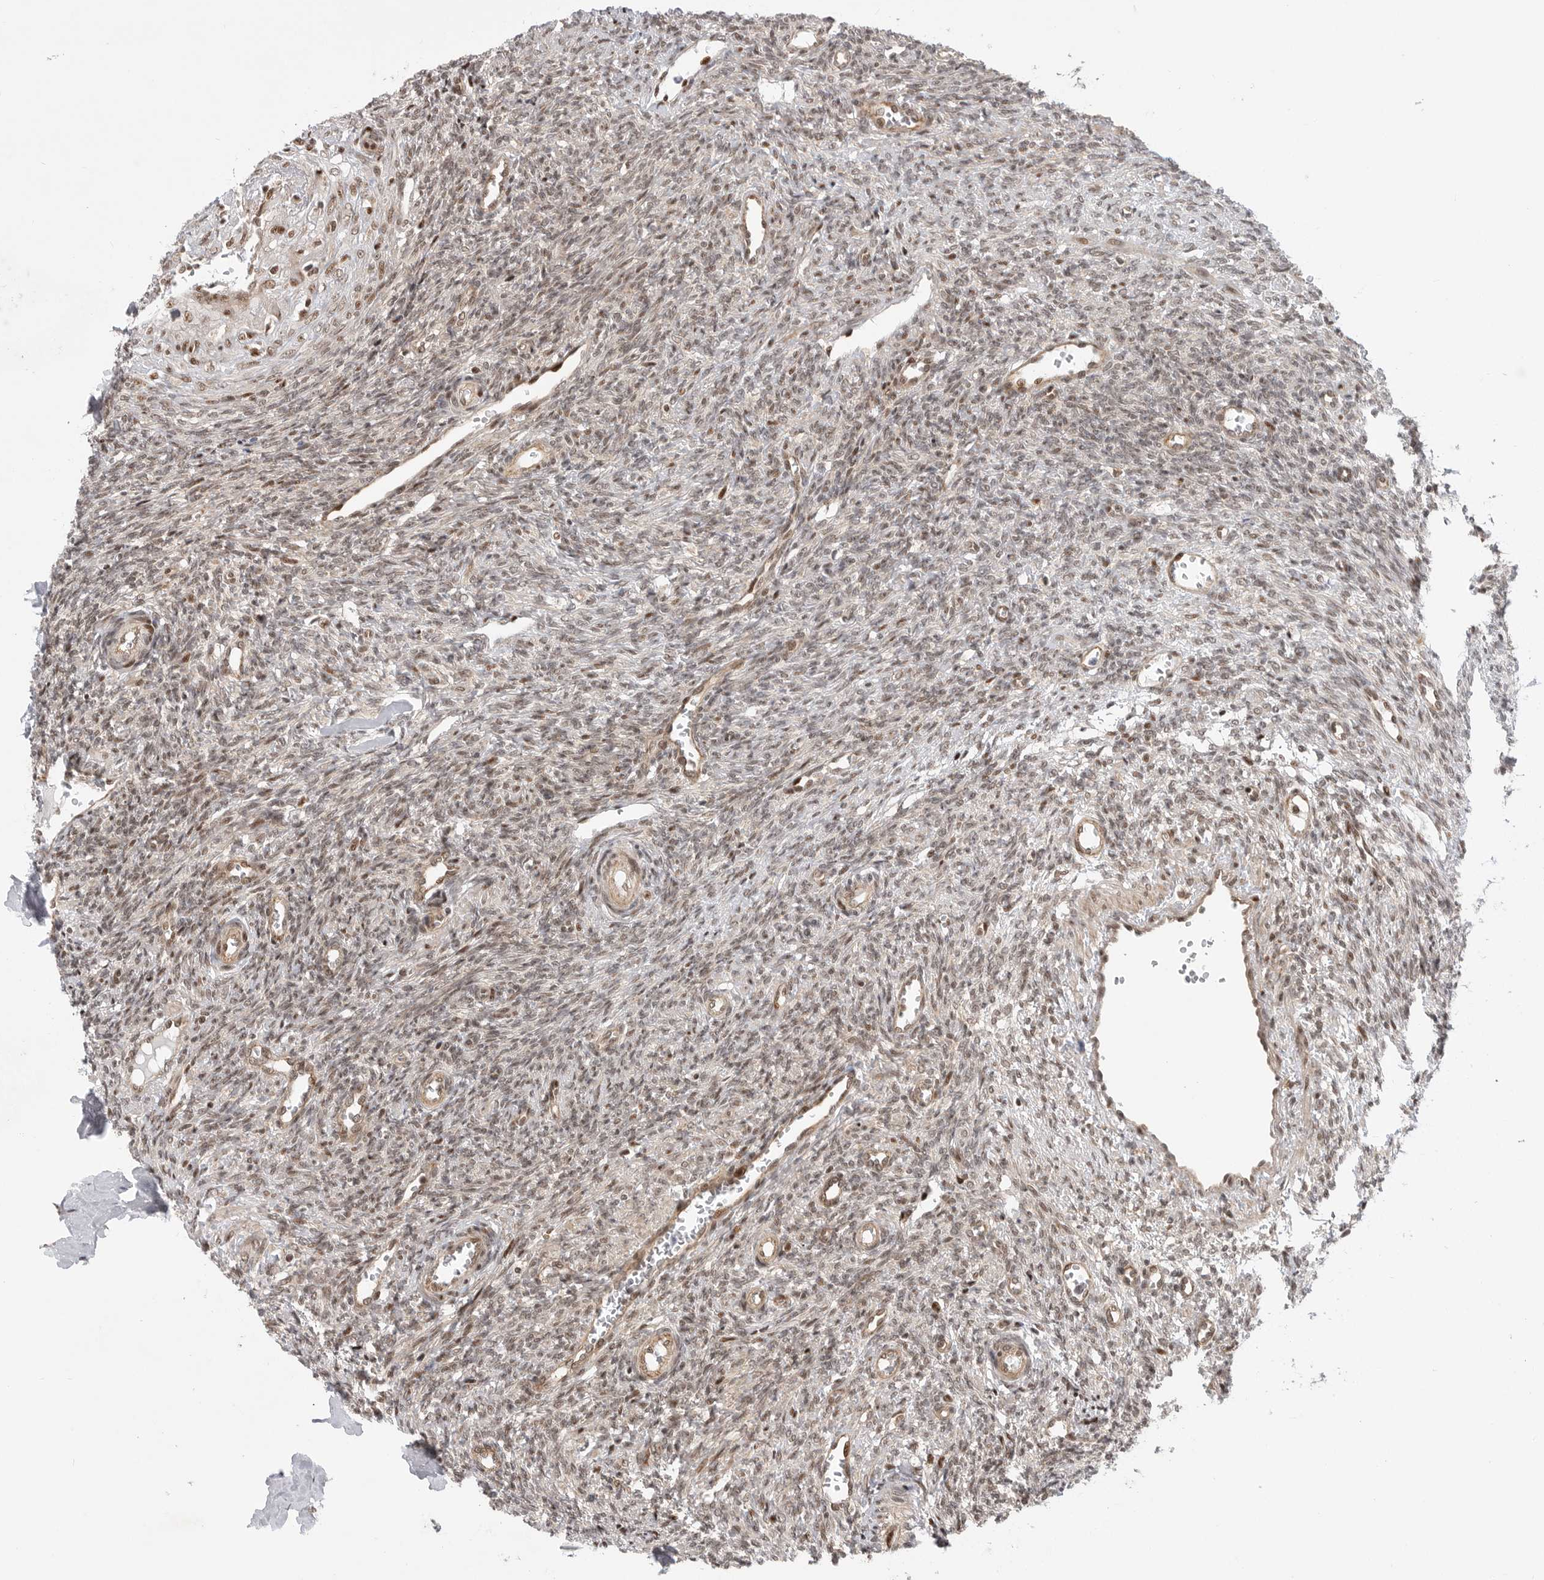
{"staining": {"intensity": "weak", "quantity": "25%-75%", "location": "nuclear"}, "tissue": "ovary", "cell_type": "Ovarian stroma cells", "image_type": "normal", "snomed": [{"axis": "morphology", "description": "Normal tissue, NOS"}, {"axis": "topography", "description": "Ovary"}], "caption": "Immunohistochemistry (IHC) photomicrograph of unremarkable ovary: ovary stained using IHC exhibits low levels of weak protein expression localized specifically in the nuclear of ovarian stroma cells, appearing as a nuclear brown color.", "gene": "GPATCH2", "patient": {"sex": "female", "age": 41}}